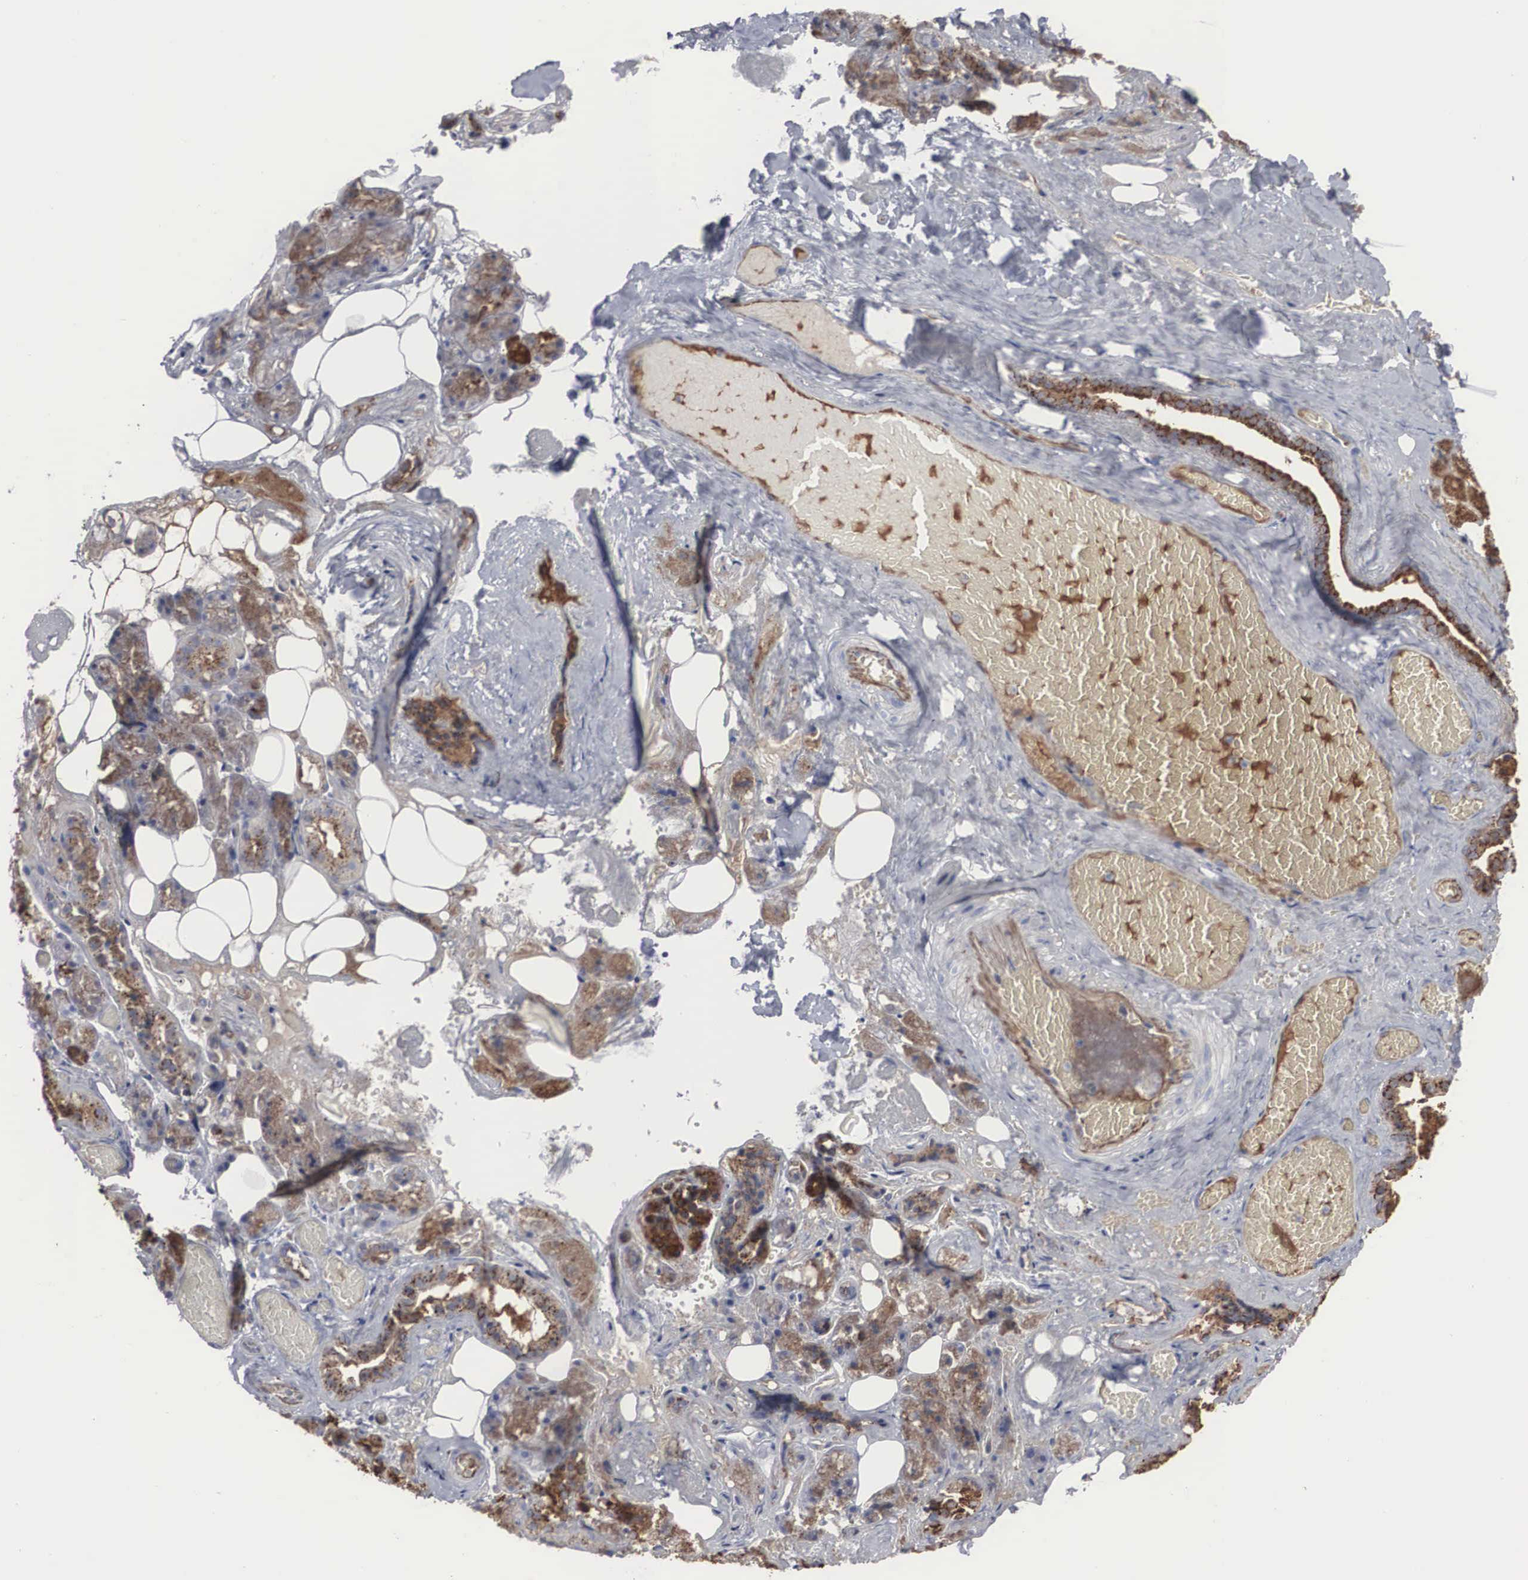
{"staining": {"intensity": "moderate", "quantity": ">75%", "location": "cytoplasmic/membranous"}, "tissue": "salivary gland", "cell_type": "Glandular cells", "image_type": "normal", "snomed": [{"axis": "morphology", "description": "Normal tissue, NOS"}, {"axis": "topography", "description": "Salivary gland"}], "caption": "Human salivary gland stained with a protein marker reveals moderate staining in glandular cells.", "gene": "LGALS3BP", "patient": {"sex": "female", "age": 55}}